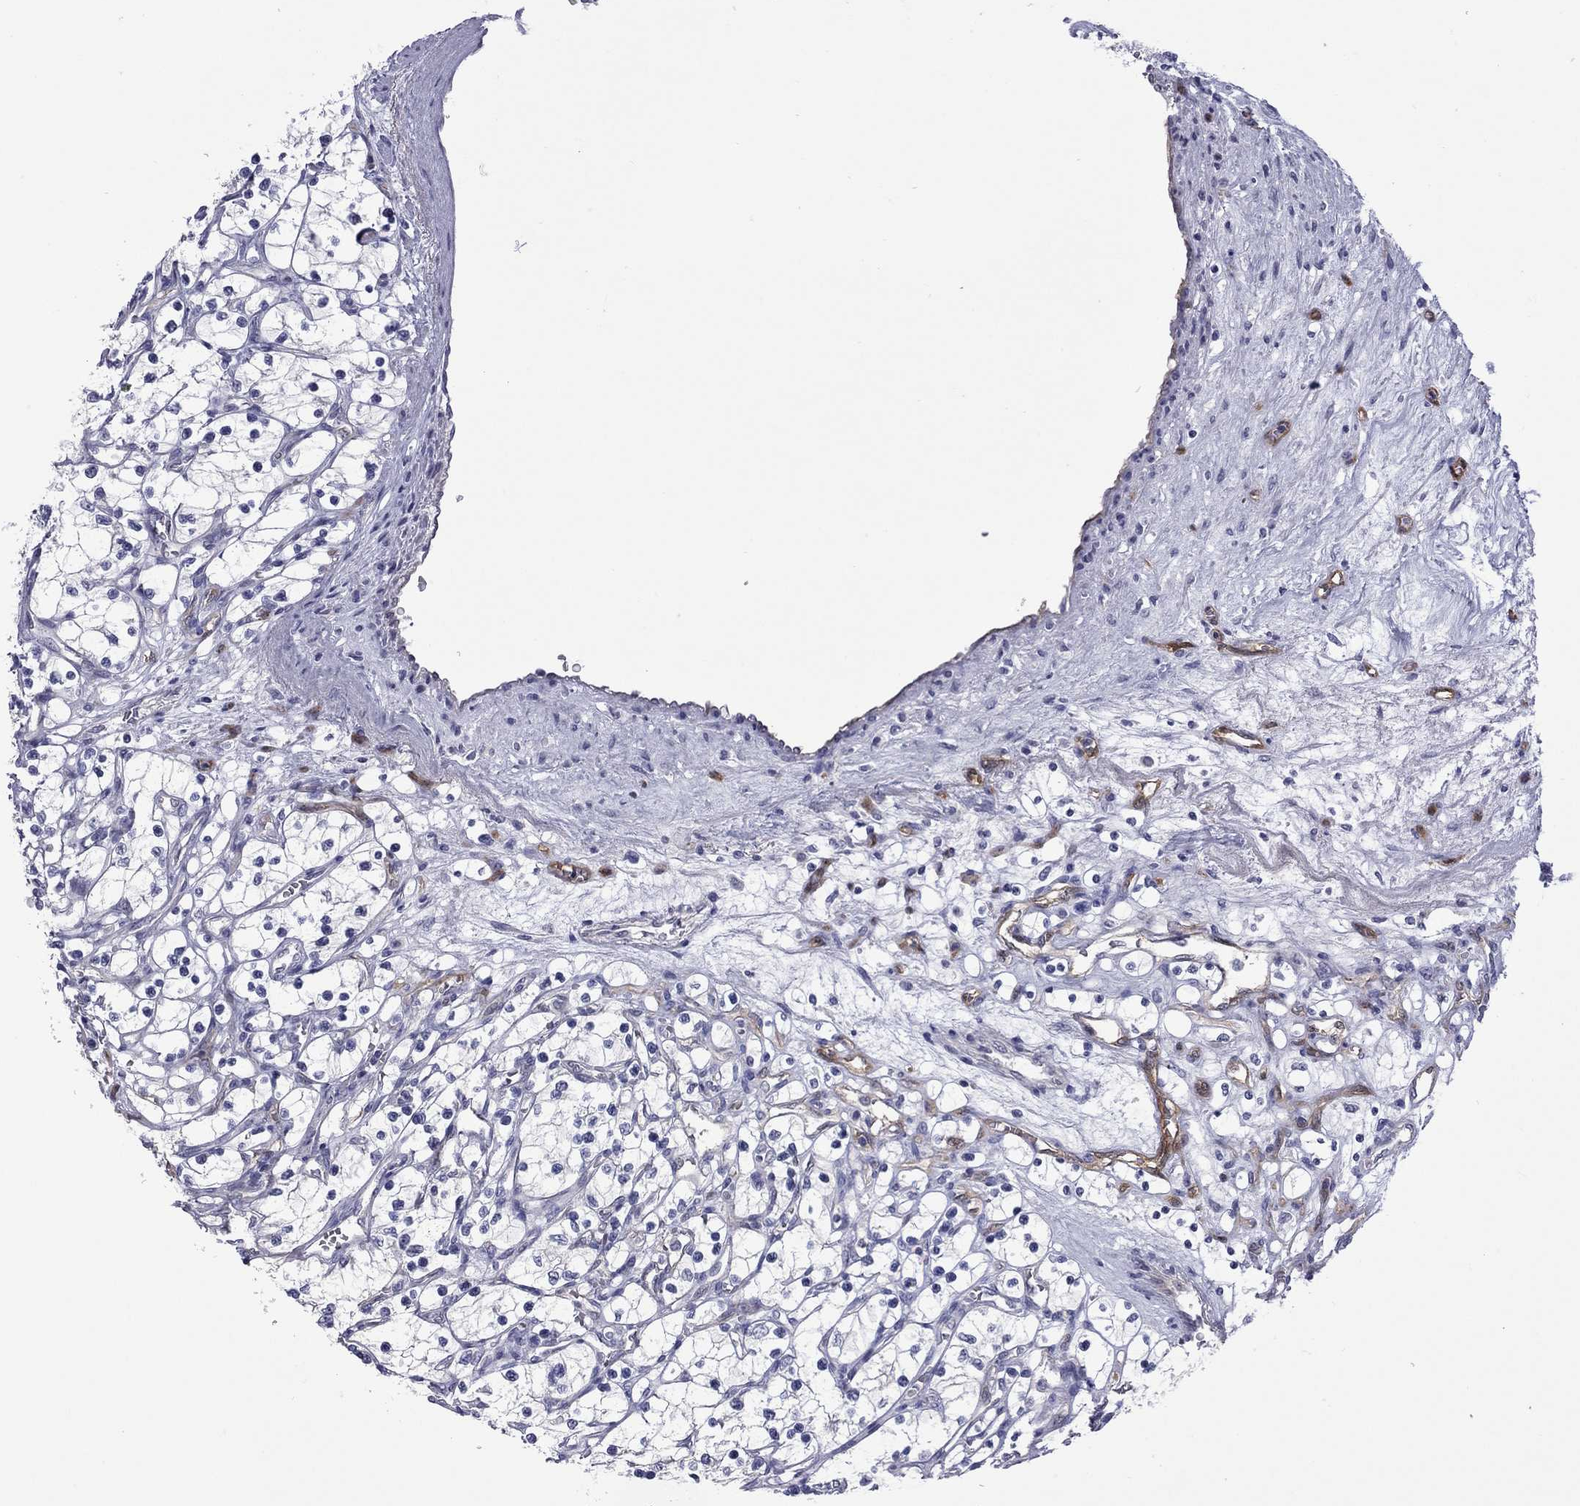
{"staining": {"intensity": "negative", "quantity": "none", "location": "none"}, "tissue": "renal cancer", "cell_type": "Tumor cells", "image_type": "cancer", "snomed": [{"axis": "morphology", "description": "Adenocarcinoma, NOS"}, {"axis": "topography", "description": "Kidney"}], "caption": "Tumor cells are negative for brown protein staining in renal cancer.", "gene": "CTNNBIP1", "patient": {"sex": "female", "age": 69}}